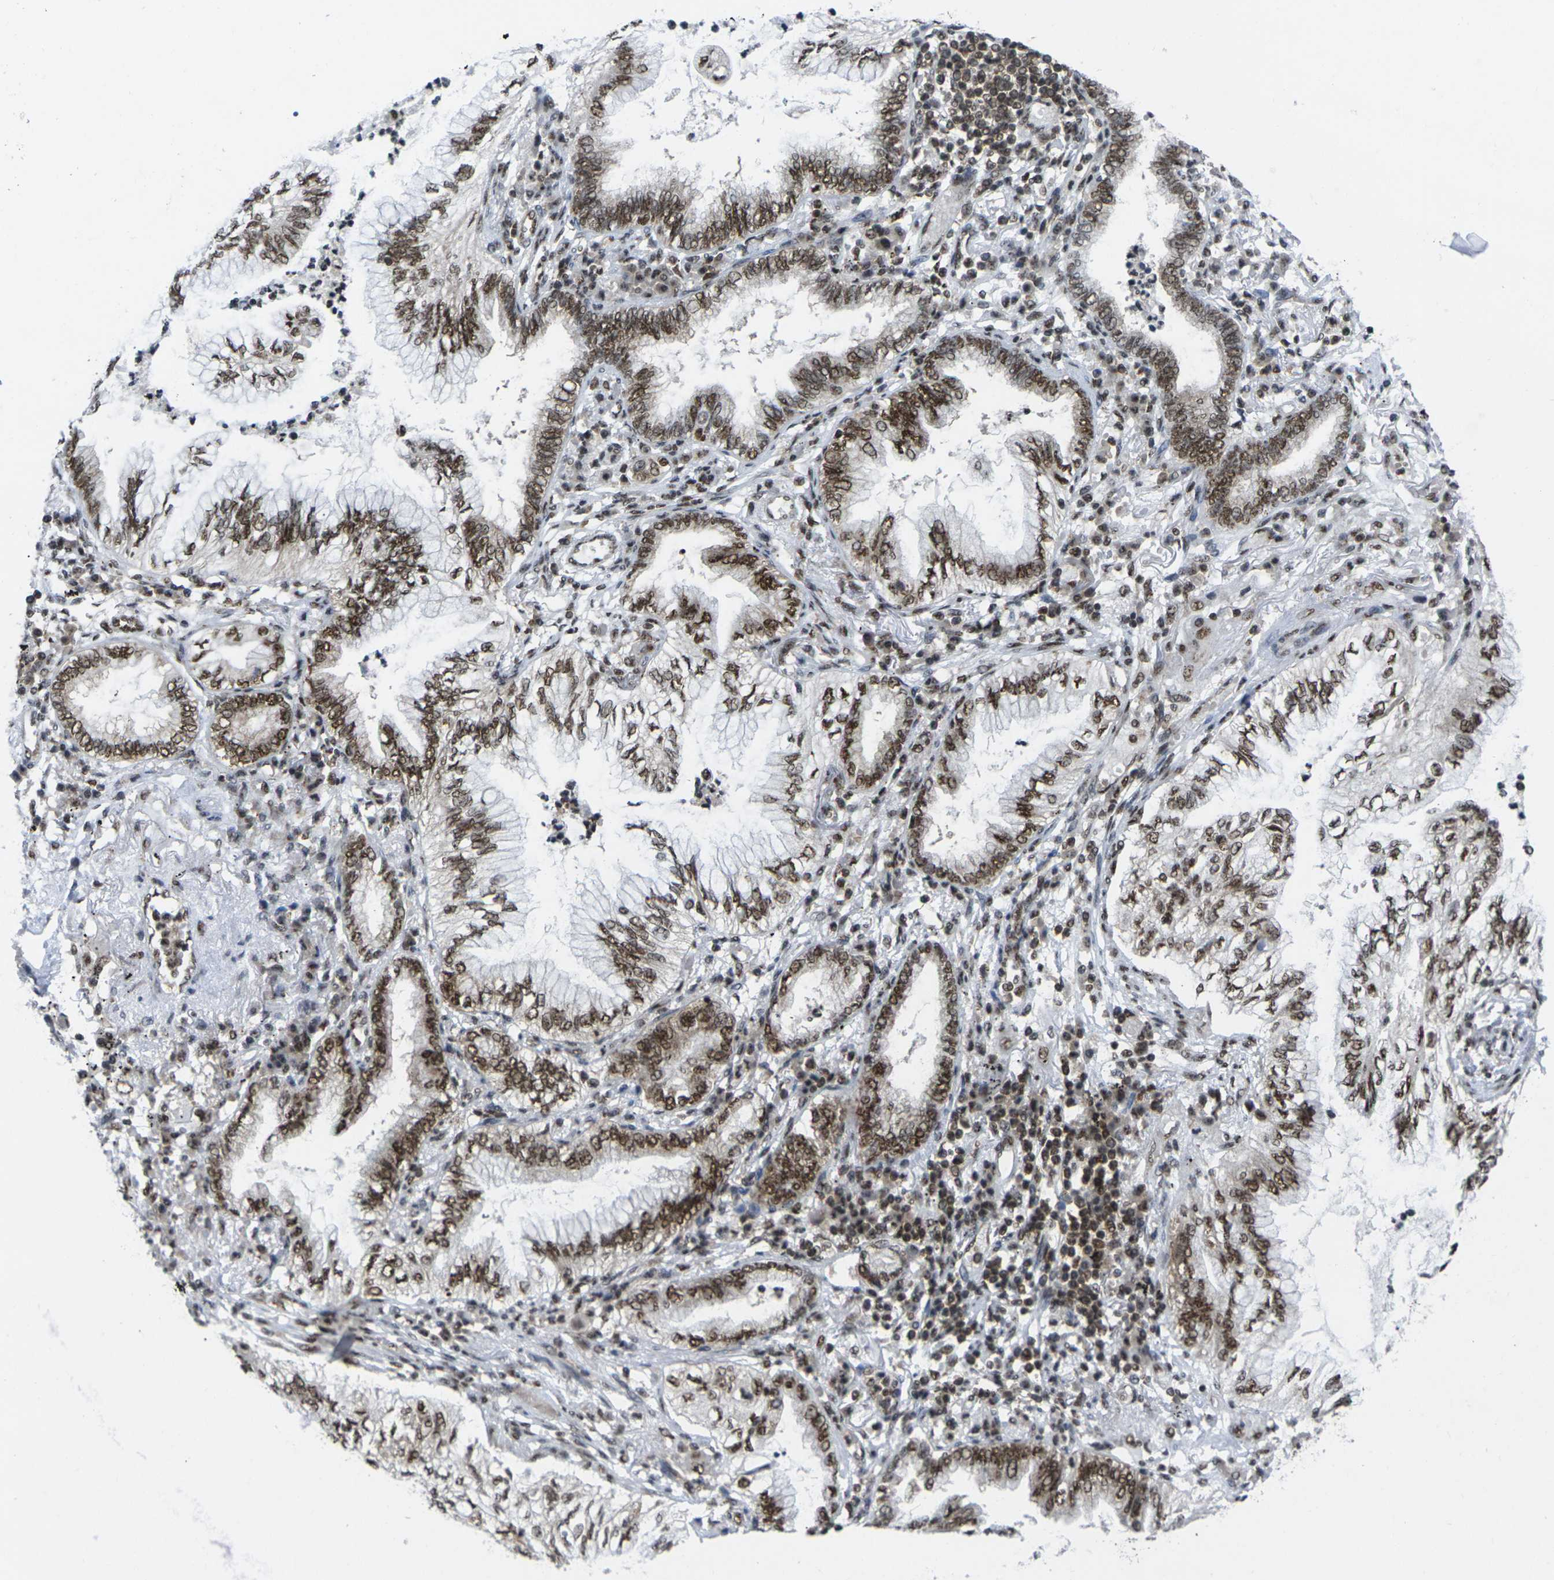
{"staining": {"intensity": "moderate", "quantity": ">75%", "location": "cytoplasmic/membranous,nuclear"}, "tissue": "lung cancer", "cell_type": "Tumor cells", "image_type": "cancer", "snomed": [{"axis": "morphology", "description": "Normal tissue, NOS"}, {"axis": "morphology", "description": "Adenocarcinoma, NOS"}, {"axis": "topography", "description": "Bronchus"}, {"axis": "topography", "description": "Lung"}], "caption": "High-power microscopy captured an IHC photomicrograph of lung cancer, revealing moderate cytoplasmic/membranous and nuclear positivity in approximately >75% of tumor cells.", "gene": "MAGOH", "patient": {"sex": "female", "age": 70}}